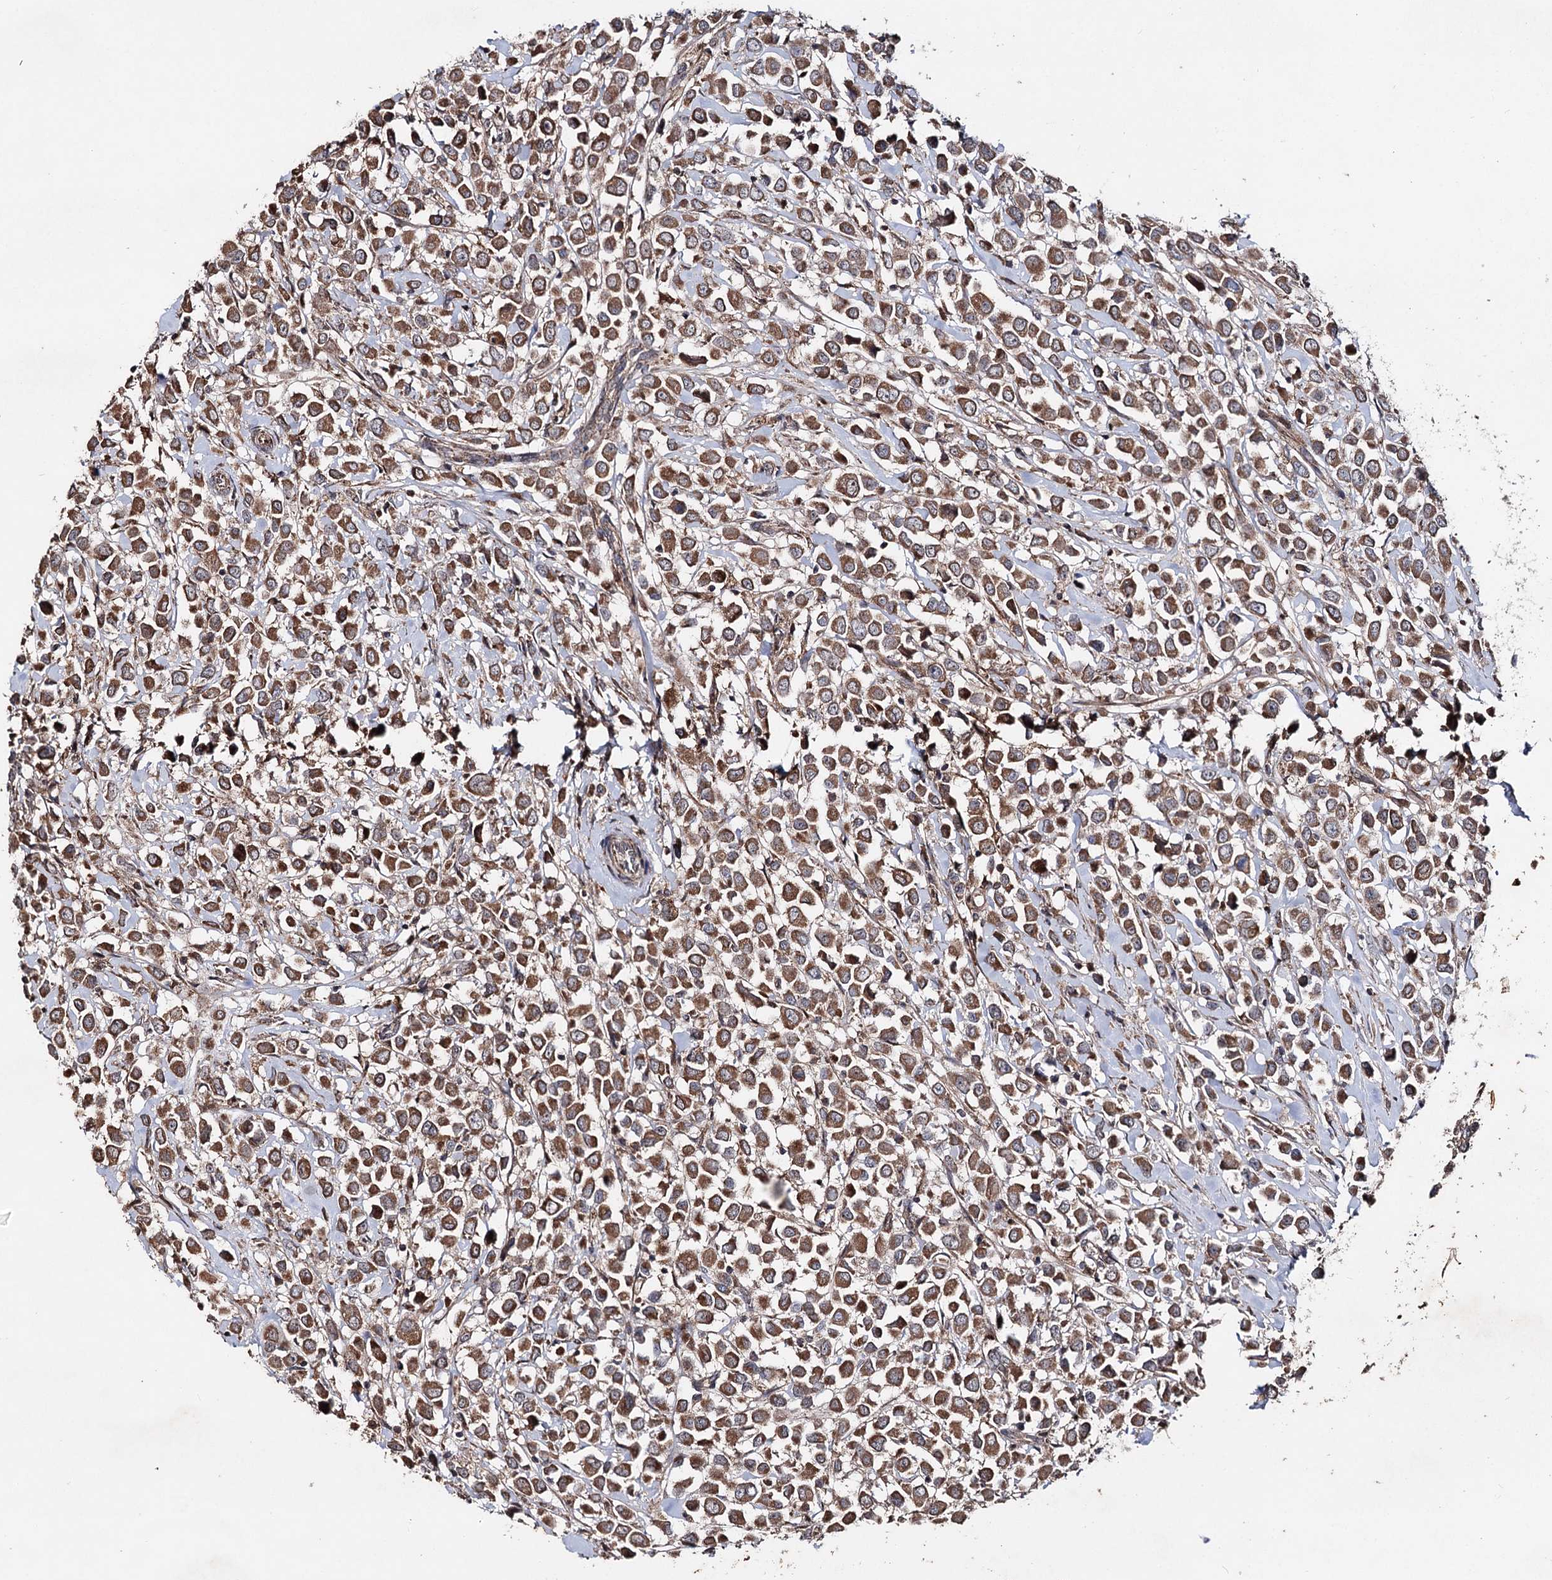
{"staining": {"intensity": "moderate", "quantity": ">75%", "location": "cytoplasmic/membranous"}, "tissue": "breast cancer", "cell_type": "Tumor cells", "image_type": "cancer", "snomed": [{"axis": "morphology", "description": "Duct carcinoma"}, {"axis": "topography", "description": "Breast"}], "caption": "Immunohistochemical staining of breast infiltrating ductal carcinoma reveals medium levels of moderate cytoplasmic/membranous positivity in approximately >75% of tumor cells. The staining was performed using DAB (3,3'-diaminobenzidine) to visualize the protein expression in brown, while the nuclei were stained in blue with hematoxylin (Magnification: 20x).", "gene": "MINDY3", "patient": {"sex": "female", "age": 61}}